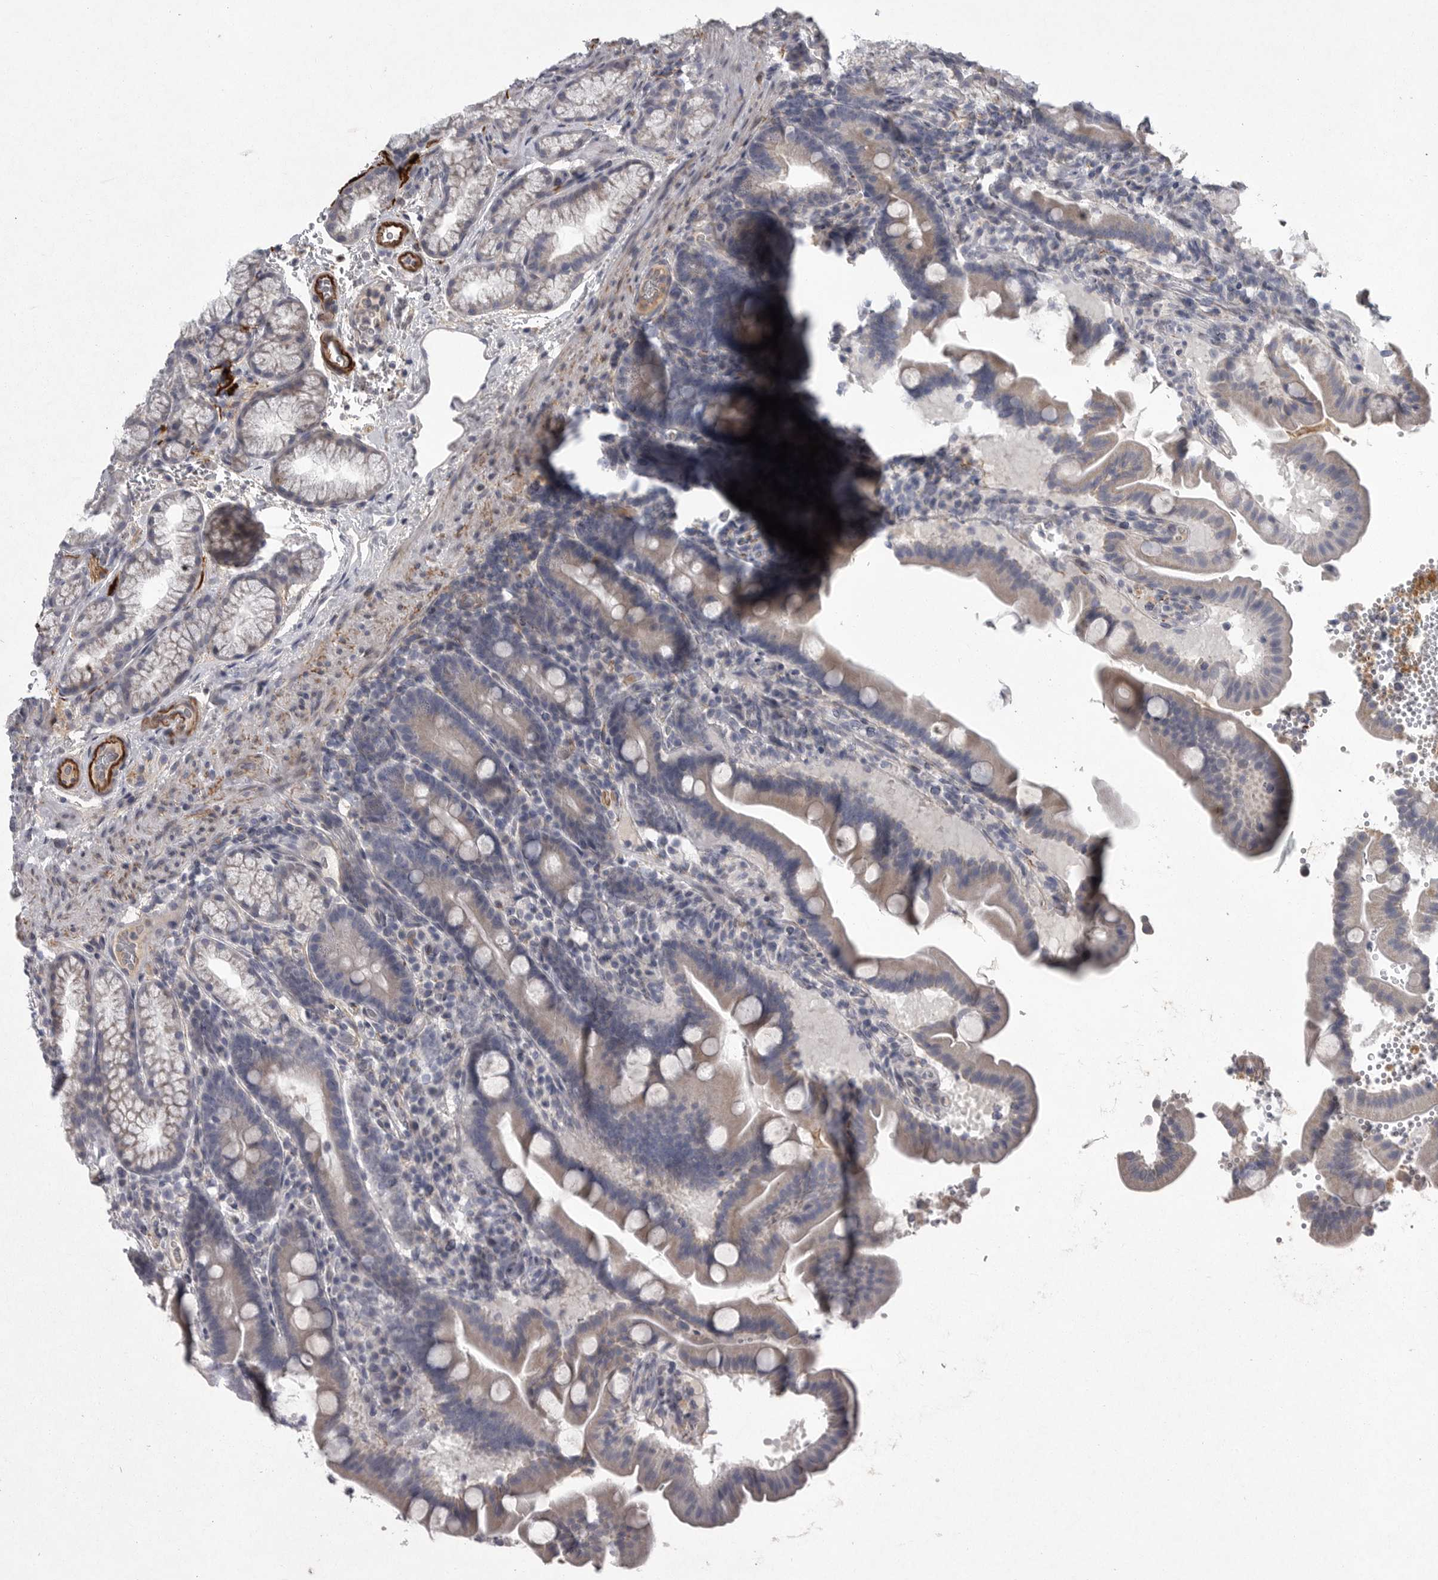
{"staining": {"intensity": "weak", "quantity": "25%-75%", "location": "cytoplasmic/membranous"}, "tissue": "duodenum", "cell_type": "Glandular cells", "image_type": "normal", "snomed": [{"axis": "morphology", "description": "Normal tissue, NOS"}, {"axis": "topography", "description": "Duodenum"}], "caption": "IHC of normal duodenum reveals low levels of weak cytoplasmic/membranous staining in about 25%-75% of glandular cells. IHC stains the protein in brown and the nuclei are stained blue.", "gene": "CRP", "patient": {"sex": "male", "age": 54}}